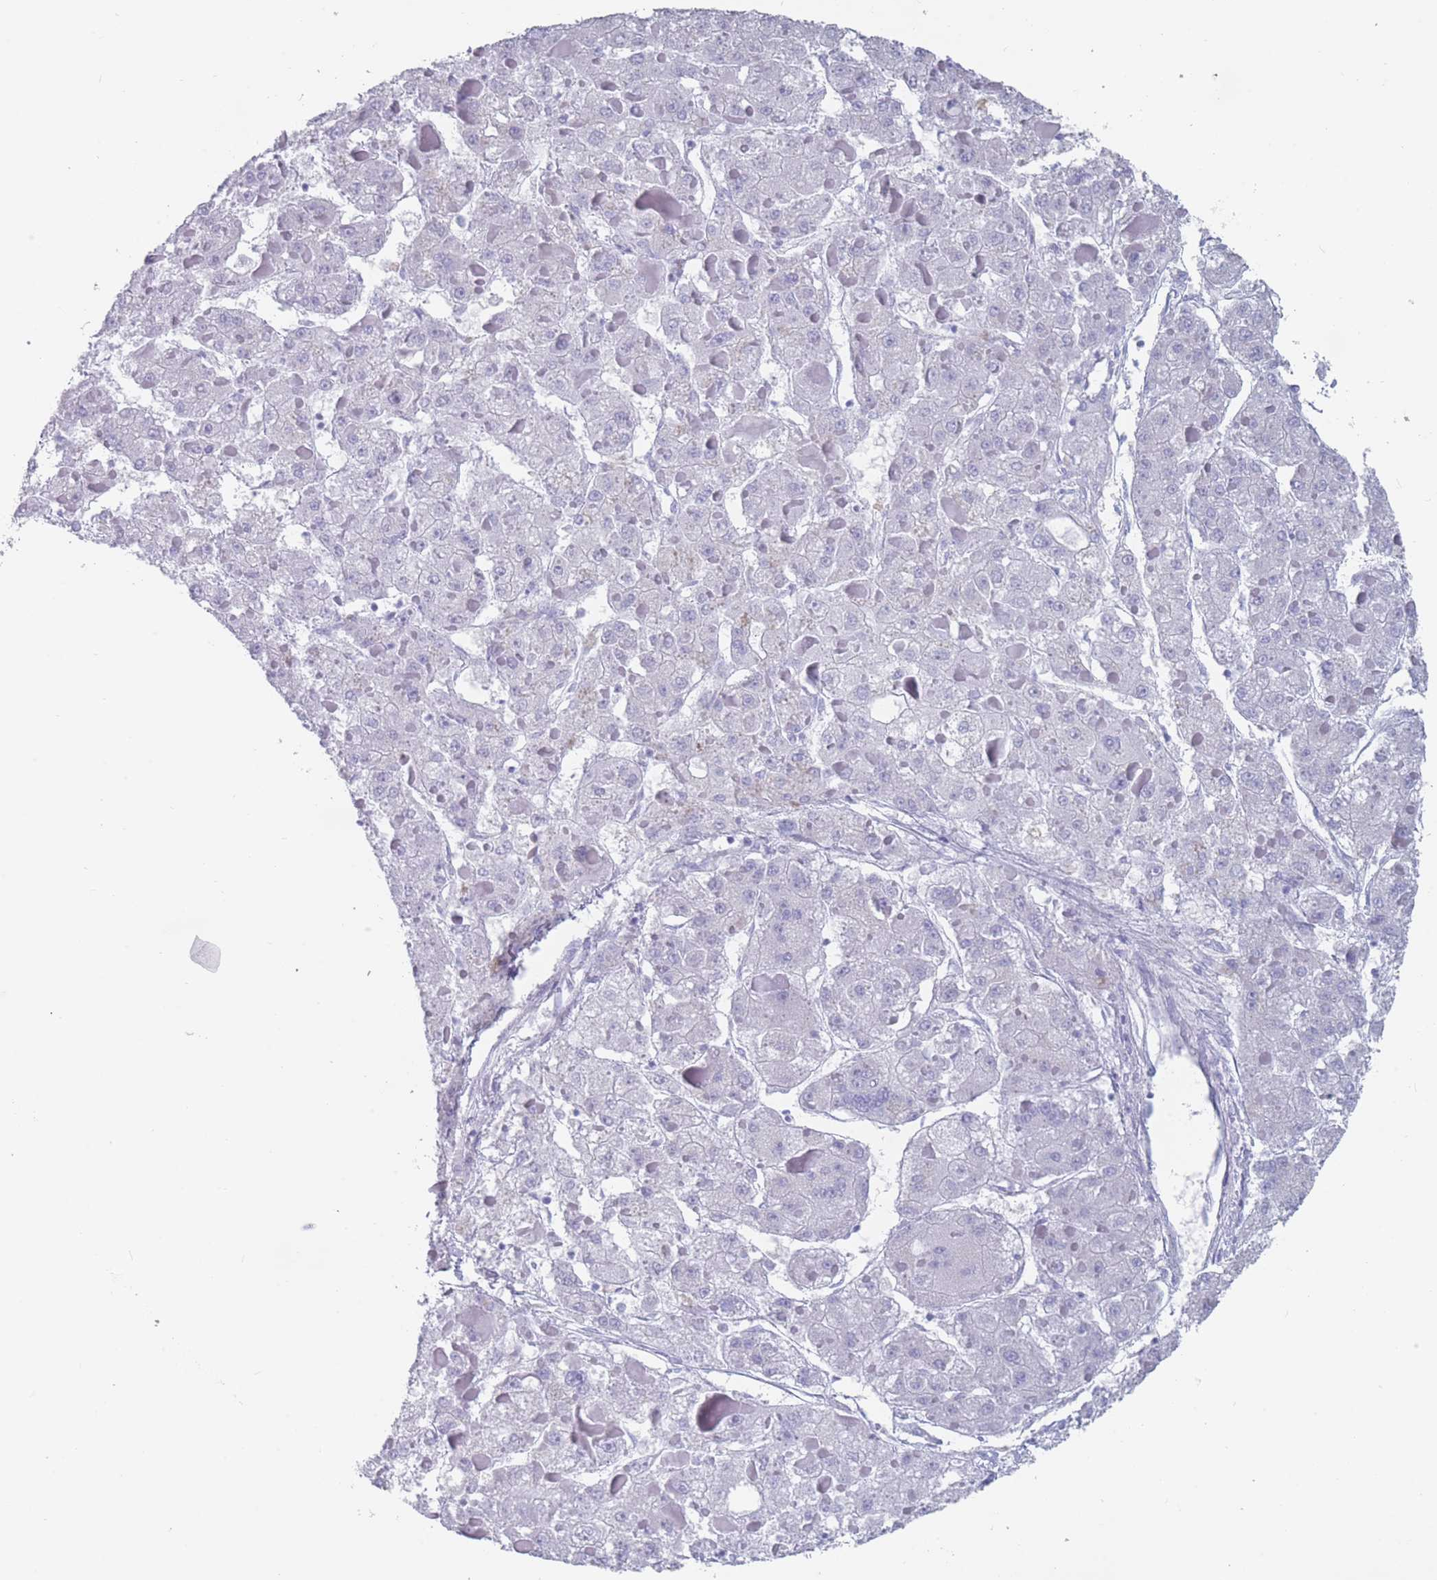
{"staining": {"intensity": "negative", "quantity": "none", "location": "none"}, "tissue": "liver cancer", "cell_type": "Tumor cells", "image_type": "cancer", "snomed": [{"axis": "morphology", "description": "Carcinoma, Hepatocellular, NOS"}, {"axis": "topography", "description": "Liver"}], "caption": "Immunohistochemistry photomicrograph of neoplastic tissue: human liver hepatocellular carcinoma stained with DAB (3,3'-diaminobenzidine) shows no significant protein expression in tumor cells. The staining is performed using DAB (3,3'-diaminobenzidine) brown chromogen with nuclei counter-stained in using hematoxylin.", "gene": "CYP51A1", "patient": {"sex": "female", "age": 73}}